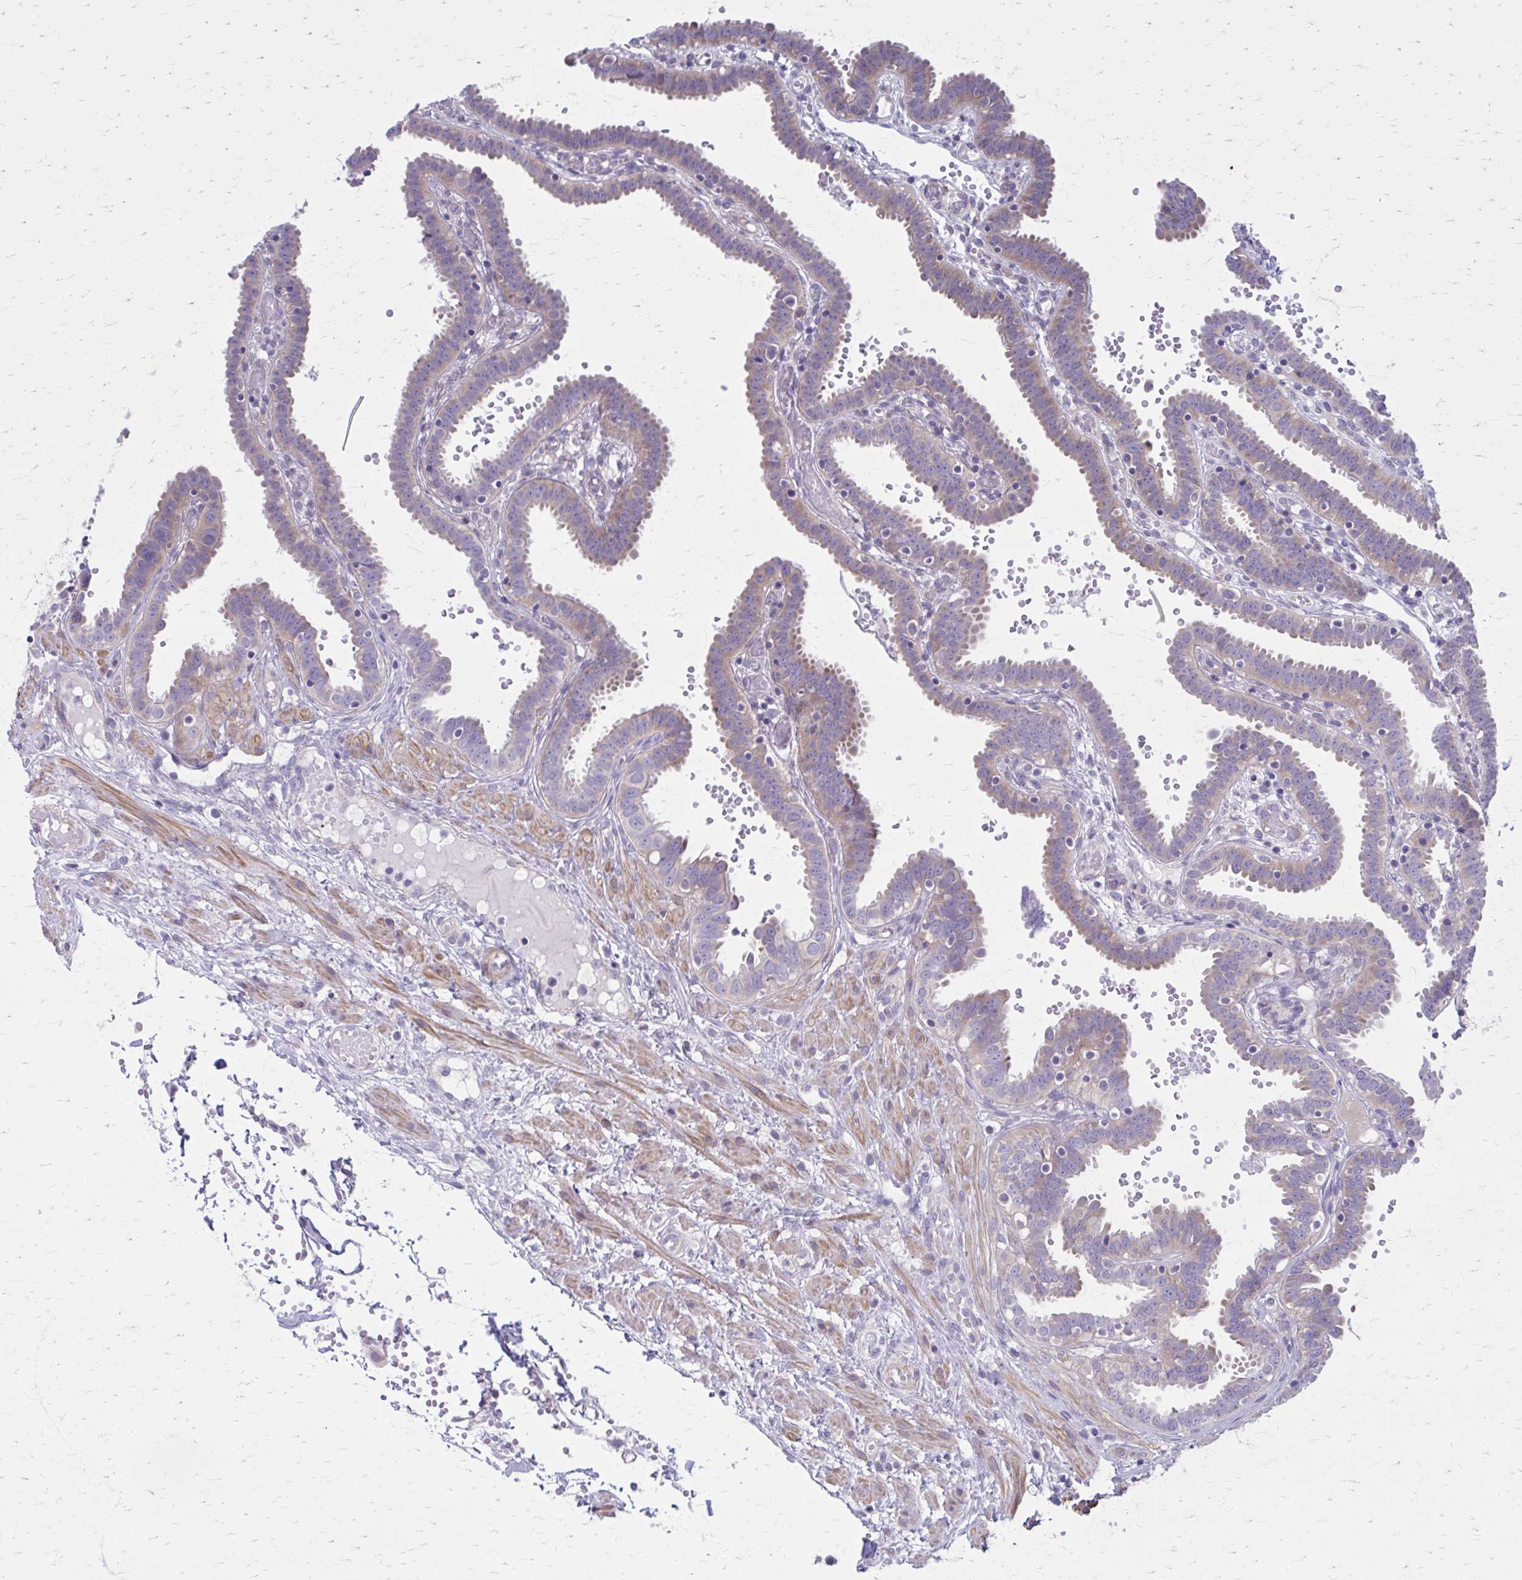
{"staining": {"intensity": "moderate", "quantity": "25%-75%", "location": "cytoplasmic/membranous"}, "tissue": "fallopian tube", "cell_type": "Glandular cells", "image_type": "normal", "snomed": [{"axis": "morphology", "description": "Normal tissue, NOS"}, {"axis": "topography", "description": "Fallopian tube"}], "caption": "High-magnification brightfield microscopy of normal fallopian tube stained with DAB (brown) and counterstained with hematoxylin (blue). glandular cells exhibit moderate cytoplasmic/membranous expression is identified in about25%-75% of cells. Using DAB (3,3'-diaminobenzidine) (brown) and hematoxylin (blue) stains, captured at high magnification using brightfield microscopy.", "gene": "GIGYF2", "patient": {"sex": "female", "age": 37}}